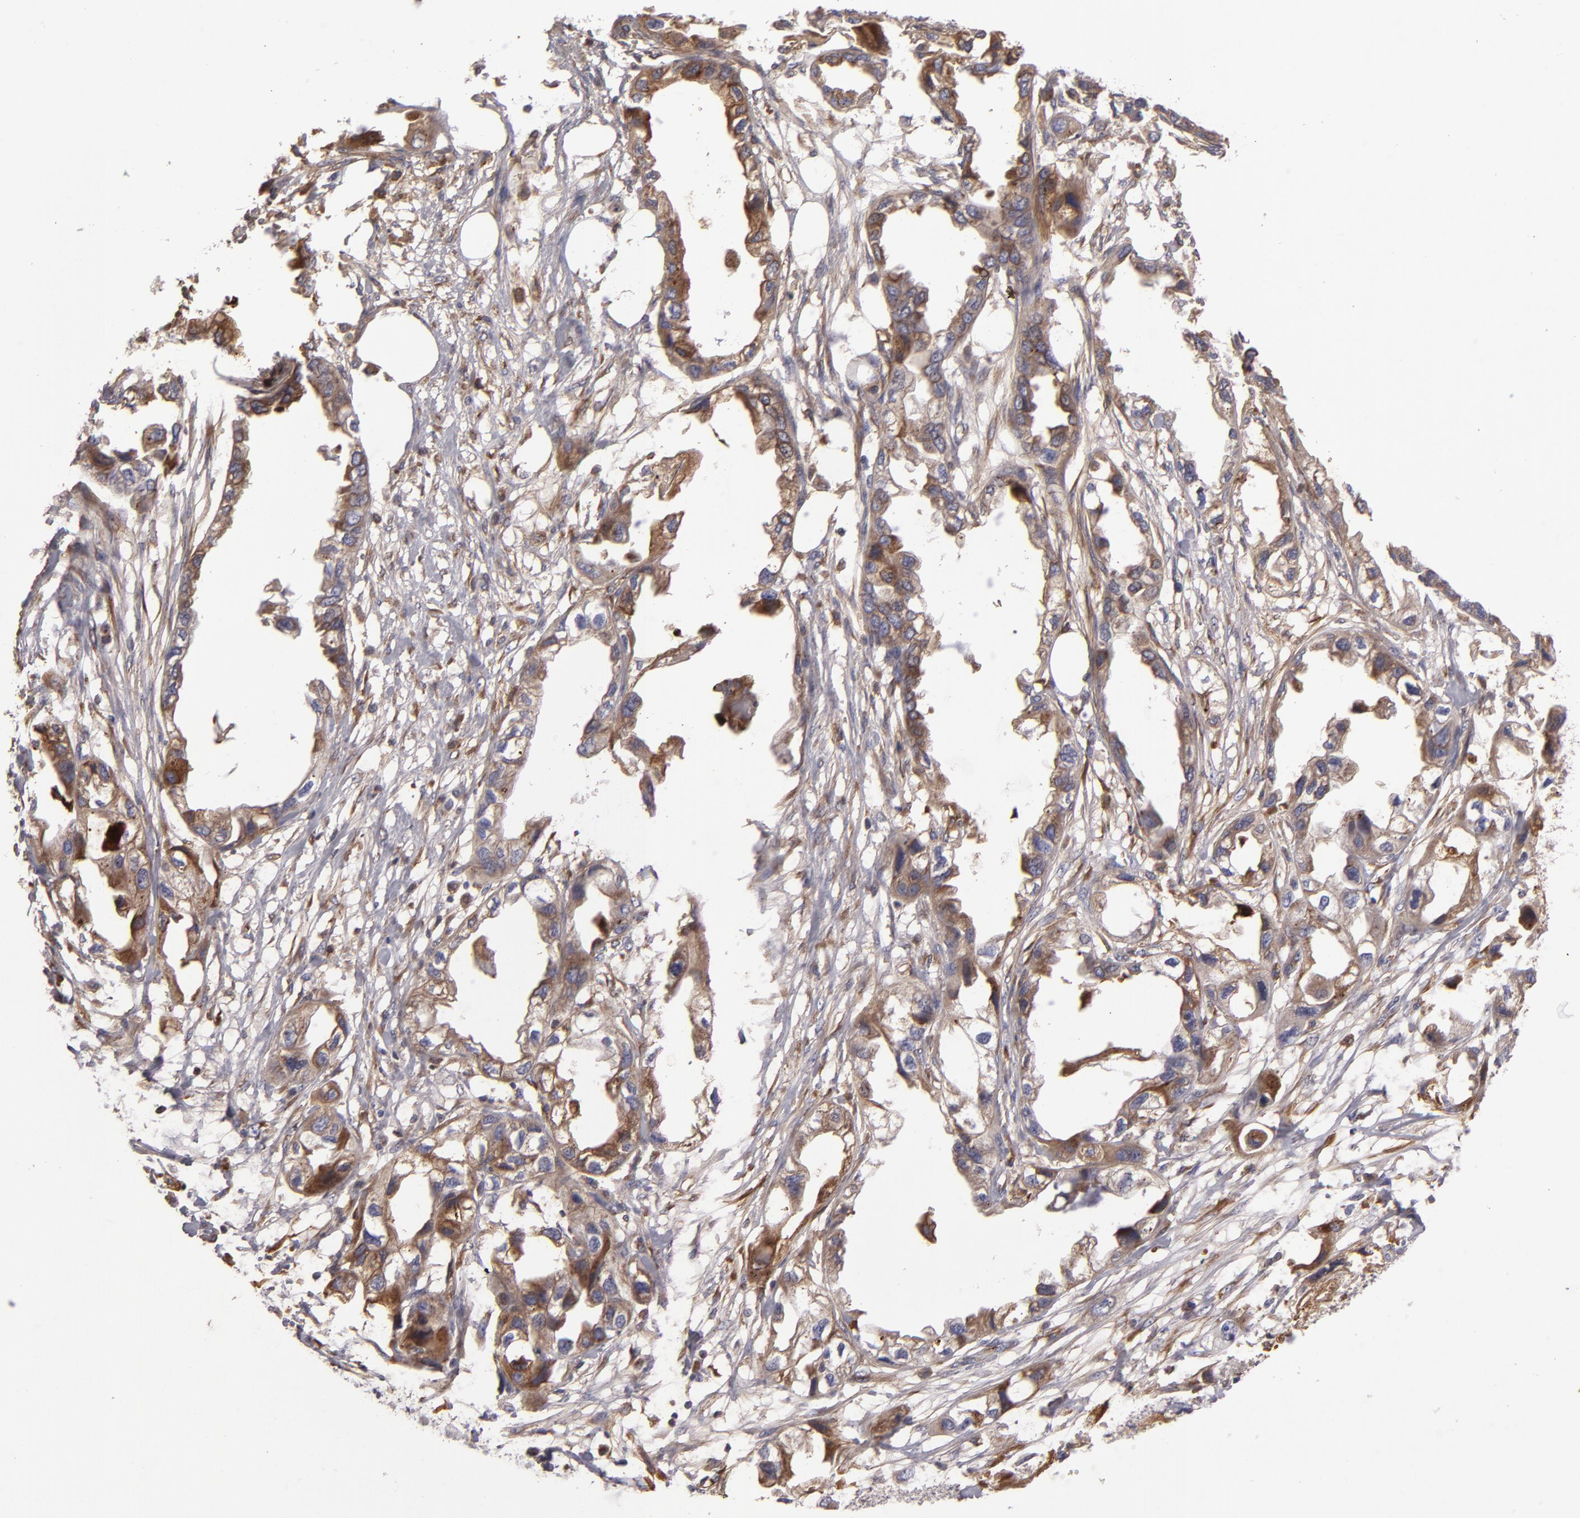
{"staining": {"intensity": "moderate", "quantity": ">75%", "location": "cytoplasmic/membranous"}, "tissue": "endometrial cancer", "cell_type": "Tumor cells", "image_type": "cancer", "snomed": [{"axis": "morphology", "description": "Adenocarcinoma, NOS"}, {"axis": "topography", "description": "Endometrium"}], "caption": "Tumor cells reveal moderate cytoplasmic/membranous expression in approximately >75% of cells in endometrial cancer (adenocarcinoma).", "gene": "CFB", "patient": {"sex": "female", "age": 67}}